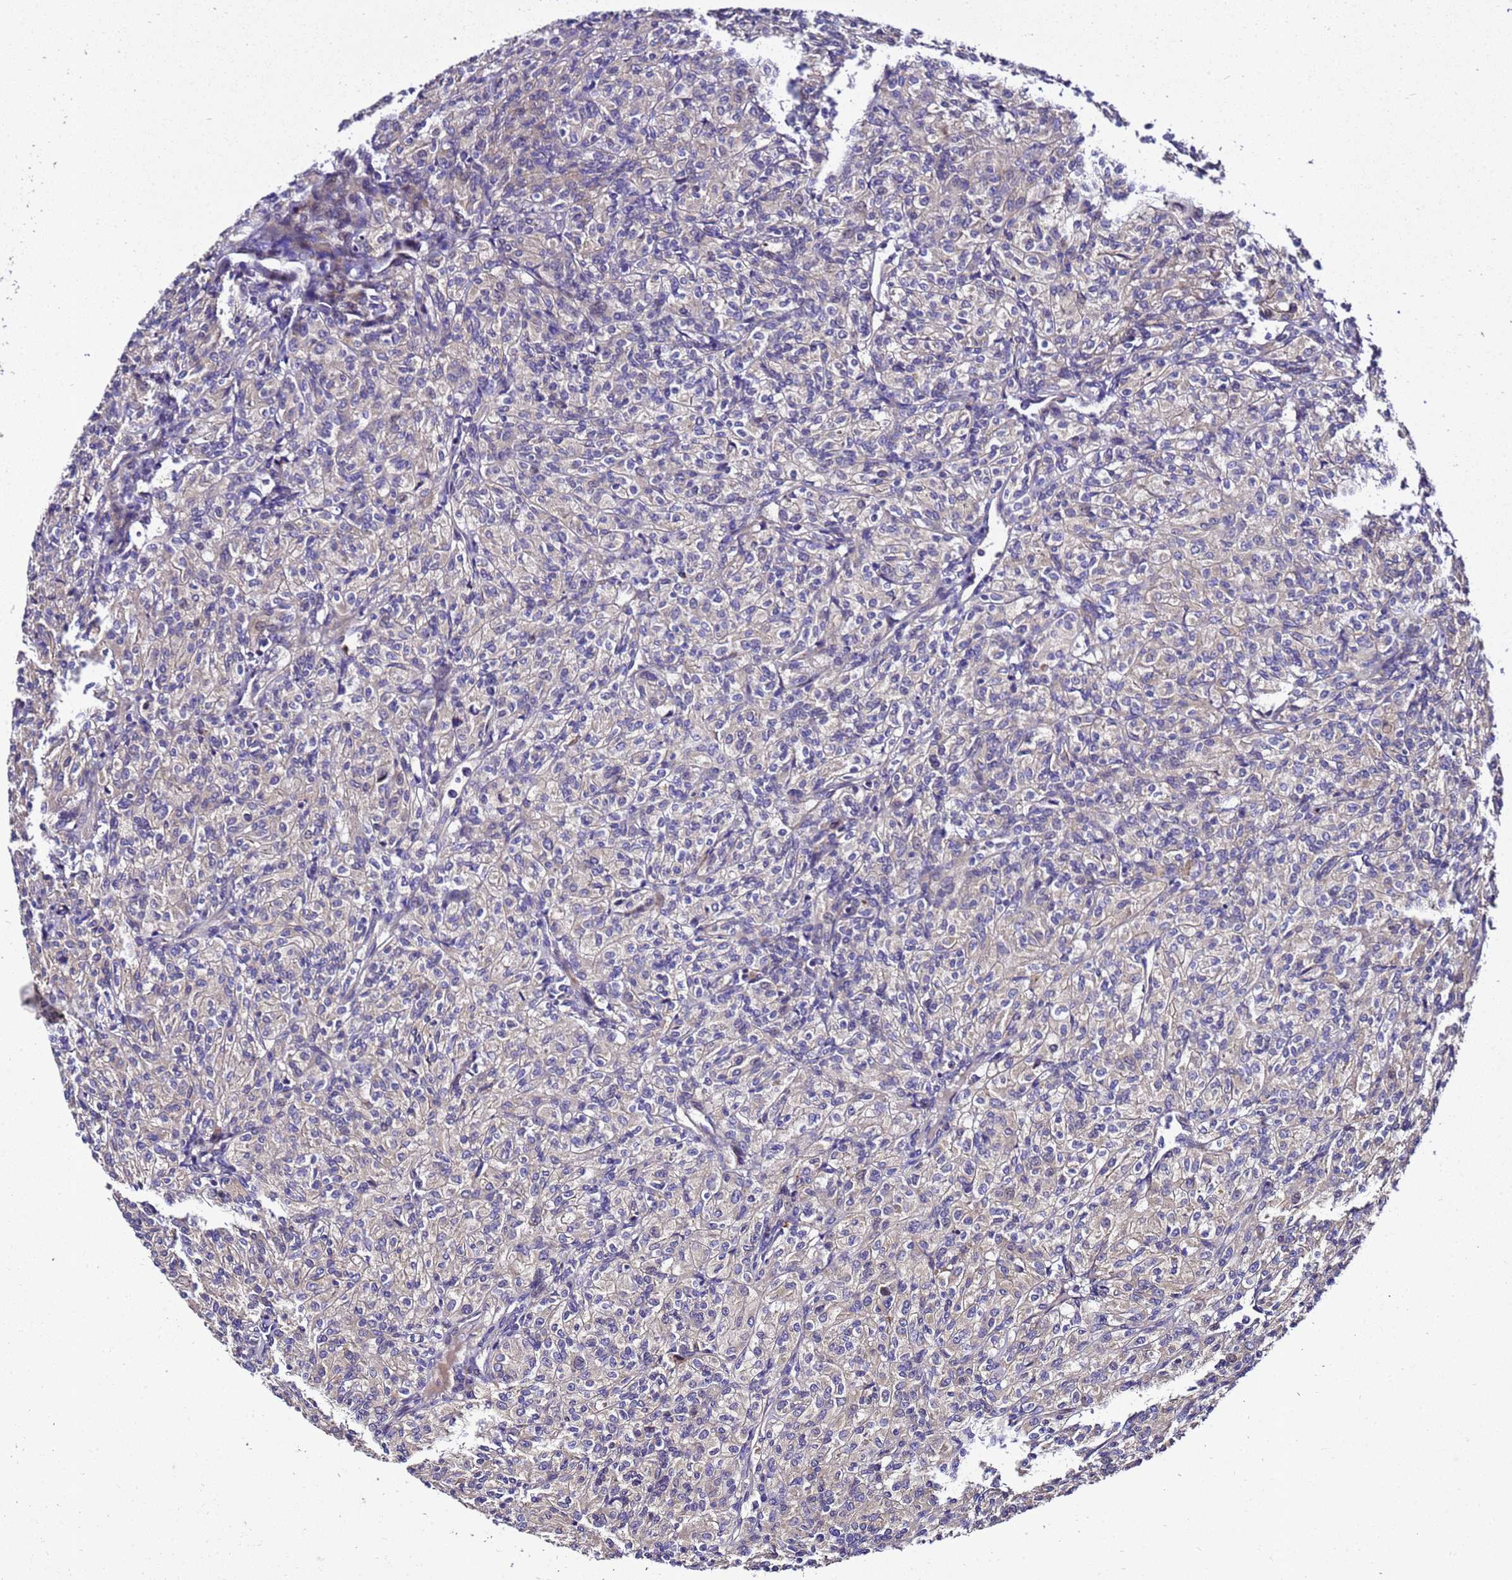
{"staining": {"intensity": "negative", "quantity": "none", "location": "none"}, "tissue": "renal cancer", "cell_type": "Tumor cells", "image_type": "cancer", "snomed": [{"axis": "morphology", "description": "Adenocarcinoma, NOS"}, {"axis": "topography", "description": "Kidney"}], "caption": "Tumor cells show no significant staining in adenocarcinoma (renal).", "gene": "ZNF417", "patient": {"sex": "male", "age": 77}}